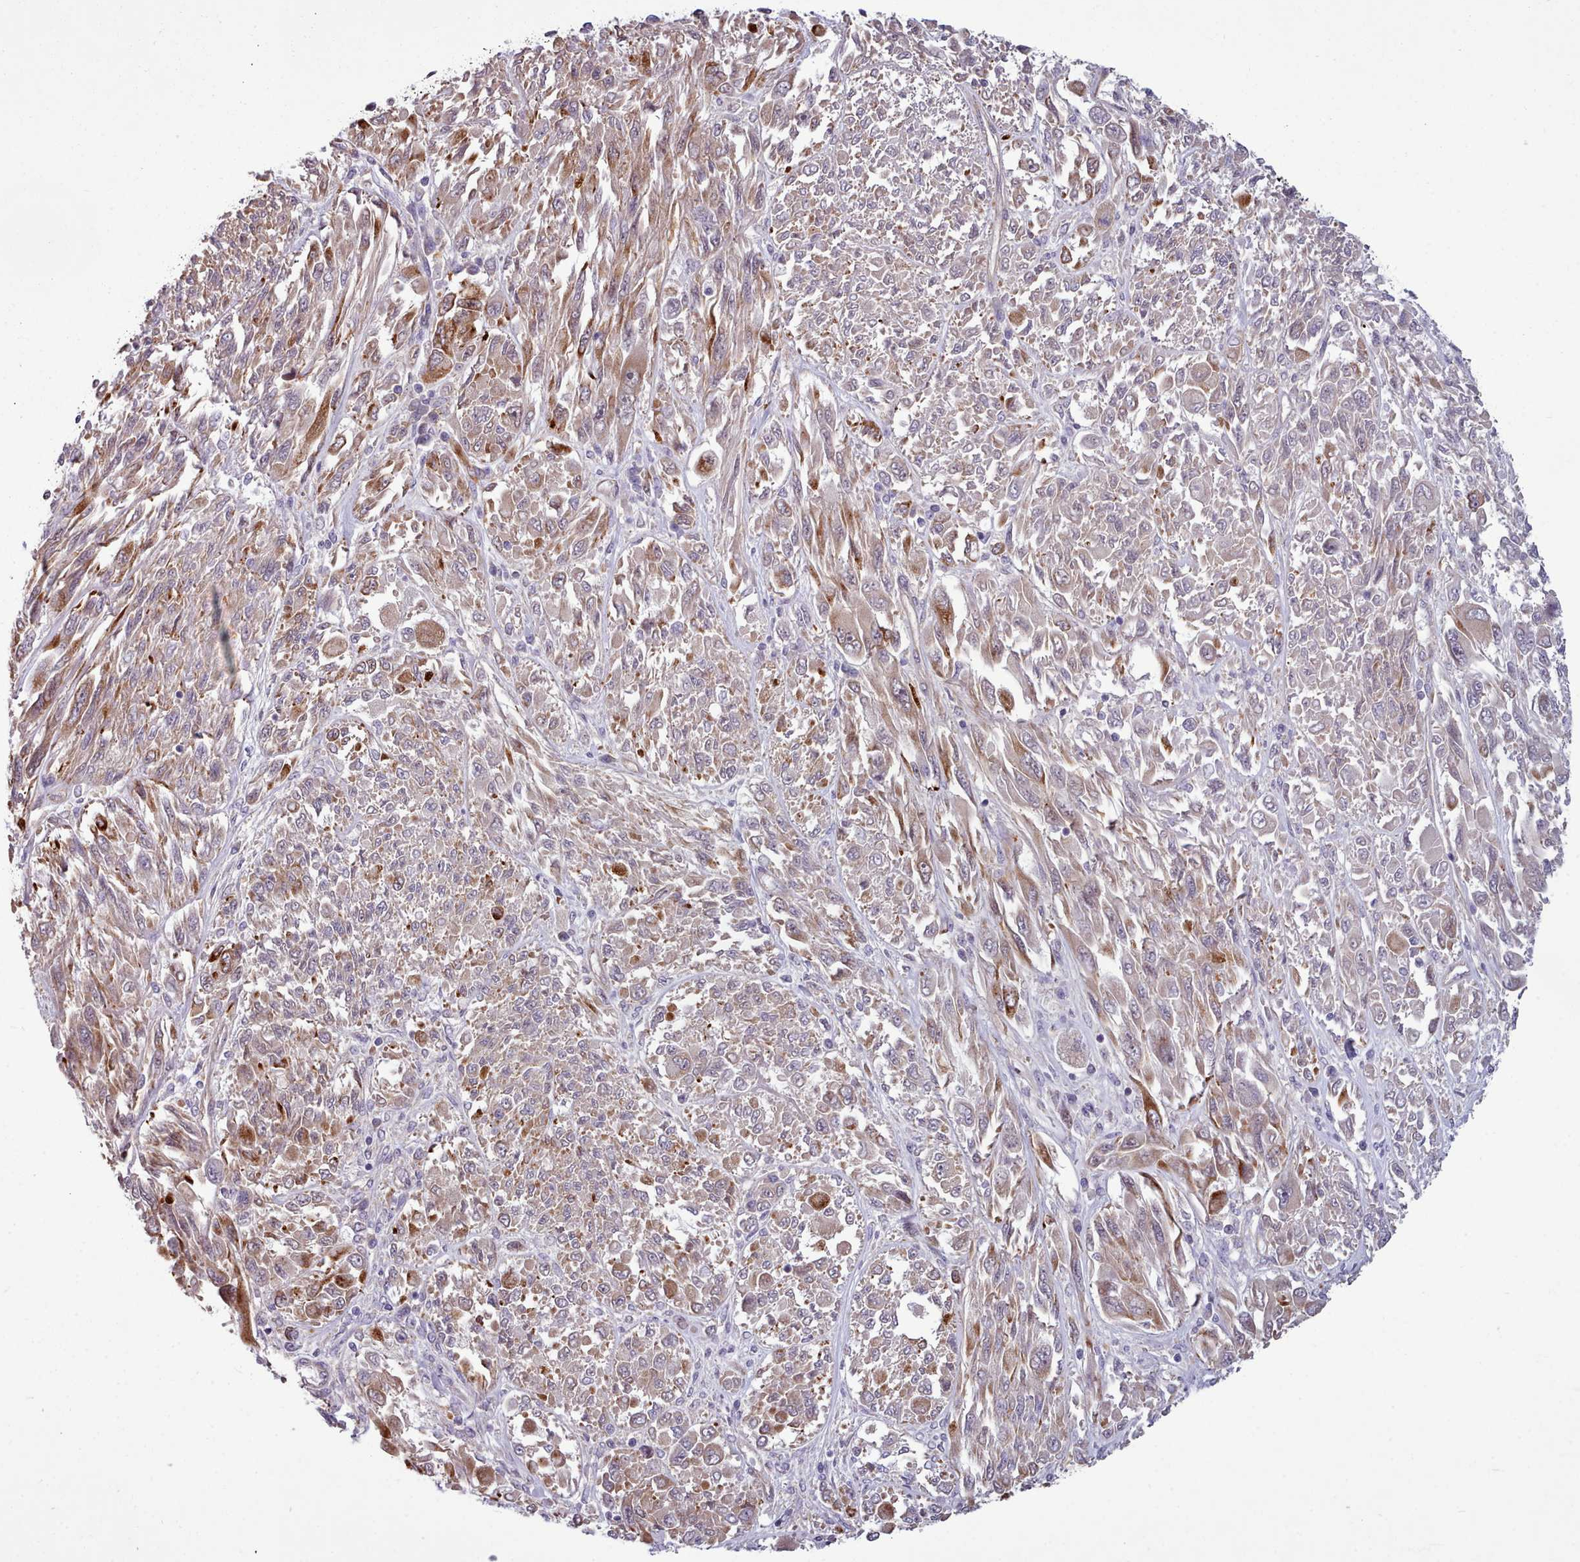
{"staining": {"intensity": "moderate", "quantity": ">75%", "location": "cytoplasmic/membranous"}, "tissue": "melanoma", "cell_type": "Tumor cells", "image_type": "cancer", "snomed": [{"axis": "morphology", "description": "Malignant melanoma, NOS"}, {"axis": "topography", "description": "Skin"}], "caption": "The micrograph exhibits staining of melanoma, revealing moderate cytoplasmic/membranous protein positivity (brown color) within tumor cells.", "gene": "DPF1", "patient": {"sex": "female", "age": 91}}